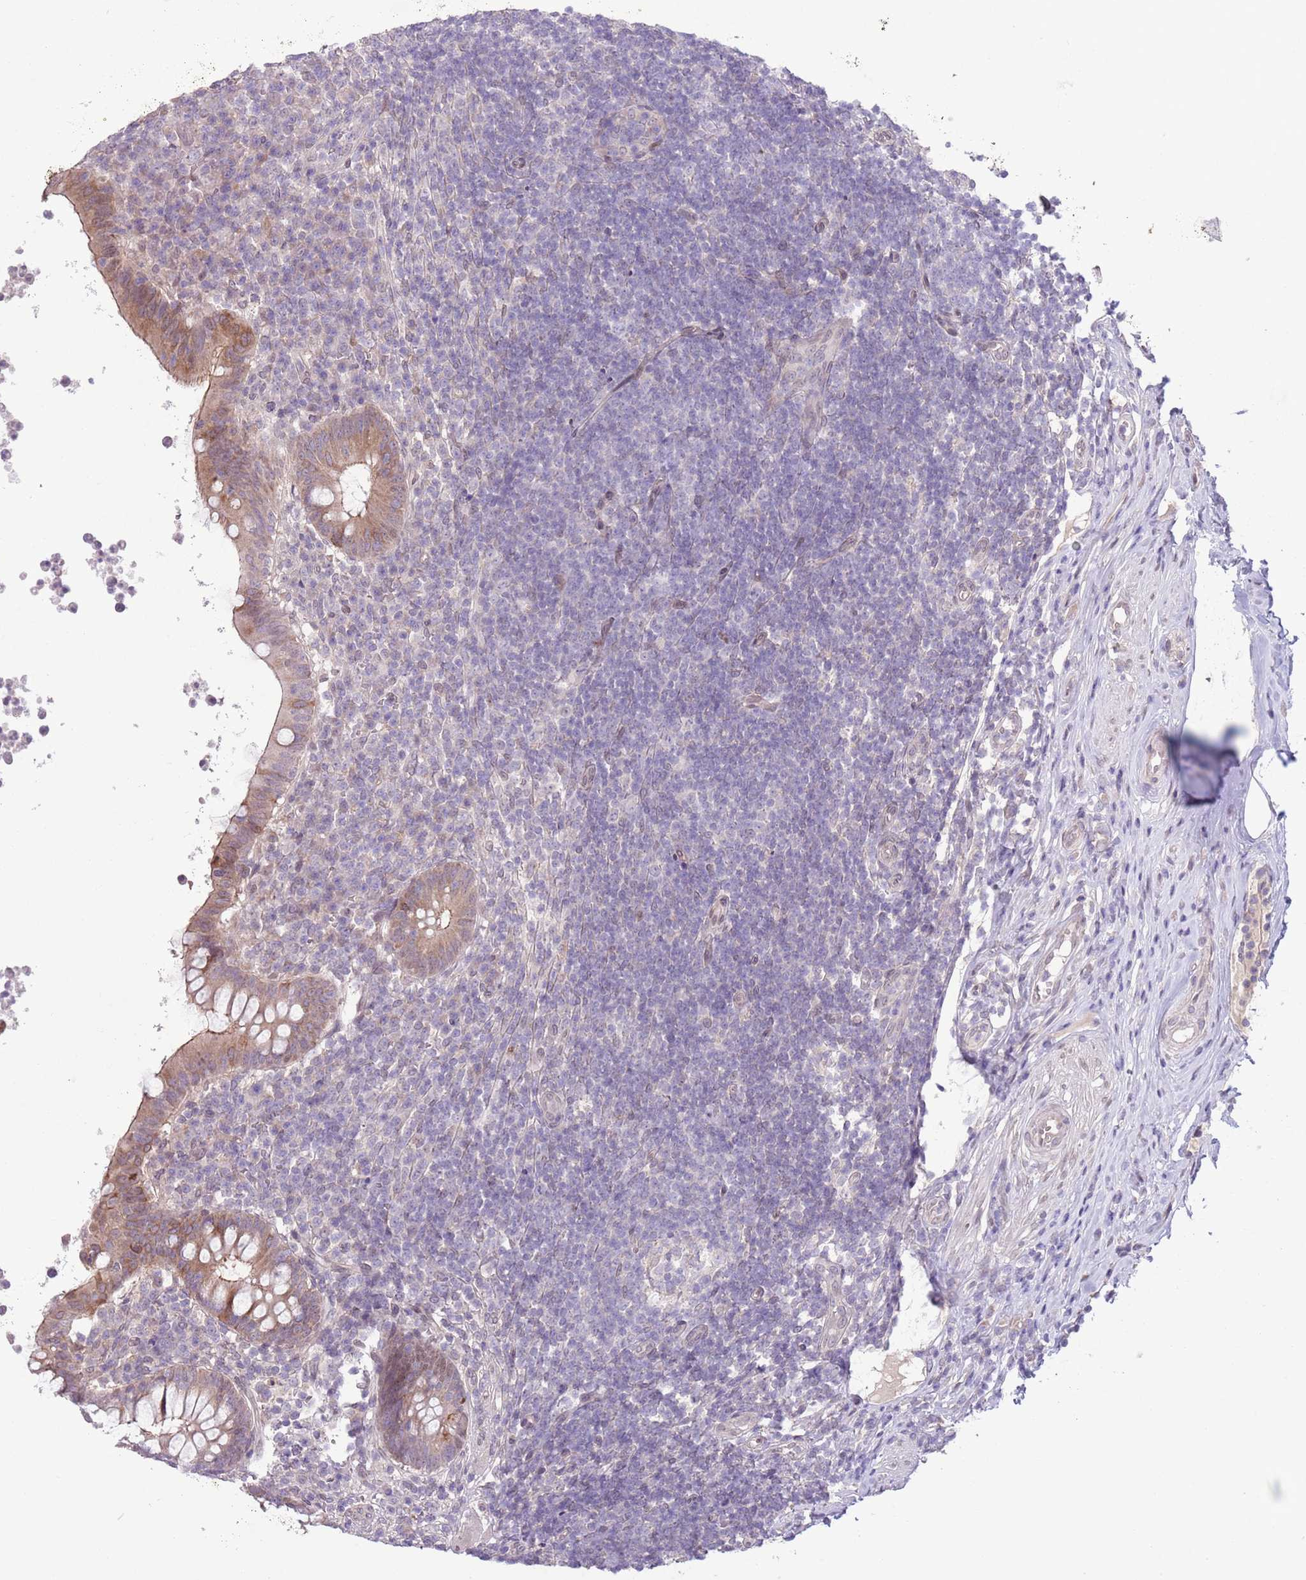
{"staining": {"intensity": "moderate", "quantity": "25%-75%", "location": "cytoplasmic/membranous,nuclear"}, "tissue": "appendix", "cell_type": "Glandular cells", "image_type": "normal", "snomed": [{"axis": "morphology", "description": "Normal tissue, NOS"}, {"axis": "topography", "description": "Appendix"}], "caption": "Moderate cytoplasmic/membranous,nuclear protein positivity is appreciated in approximately 25%-75% of glandular cells in appendix. (brown staining indicates protein expression, while blue staining denotes nuclei).", "gene": "CCND2", "patient": {"sex": "female", "age": 56}}